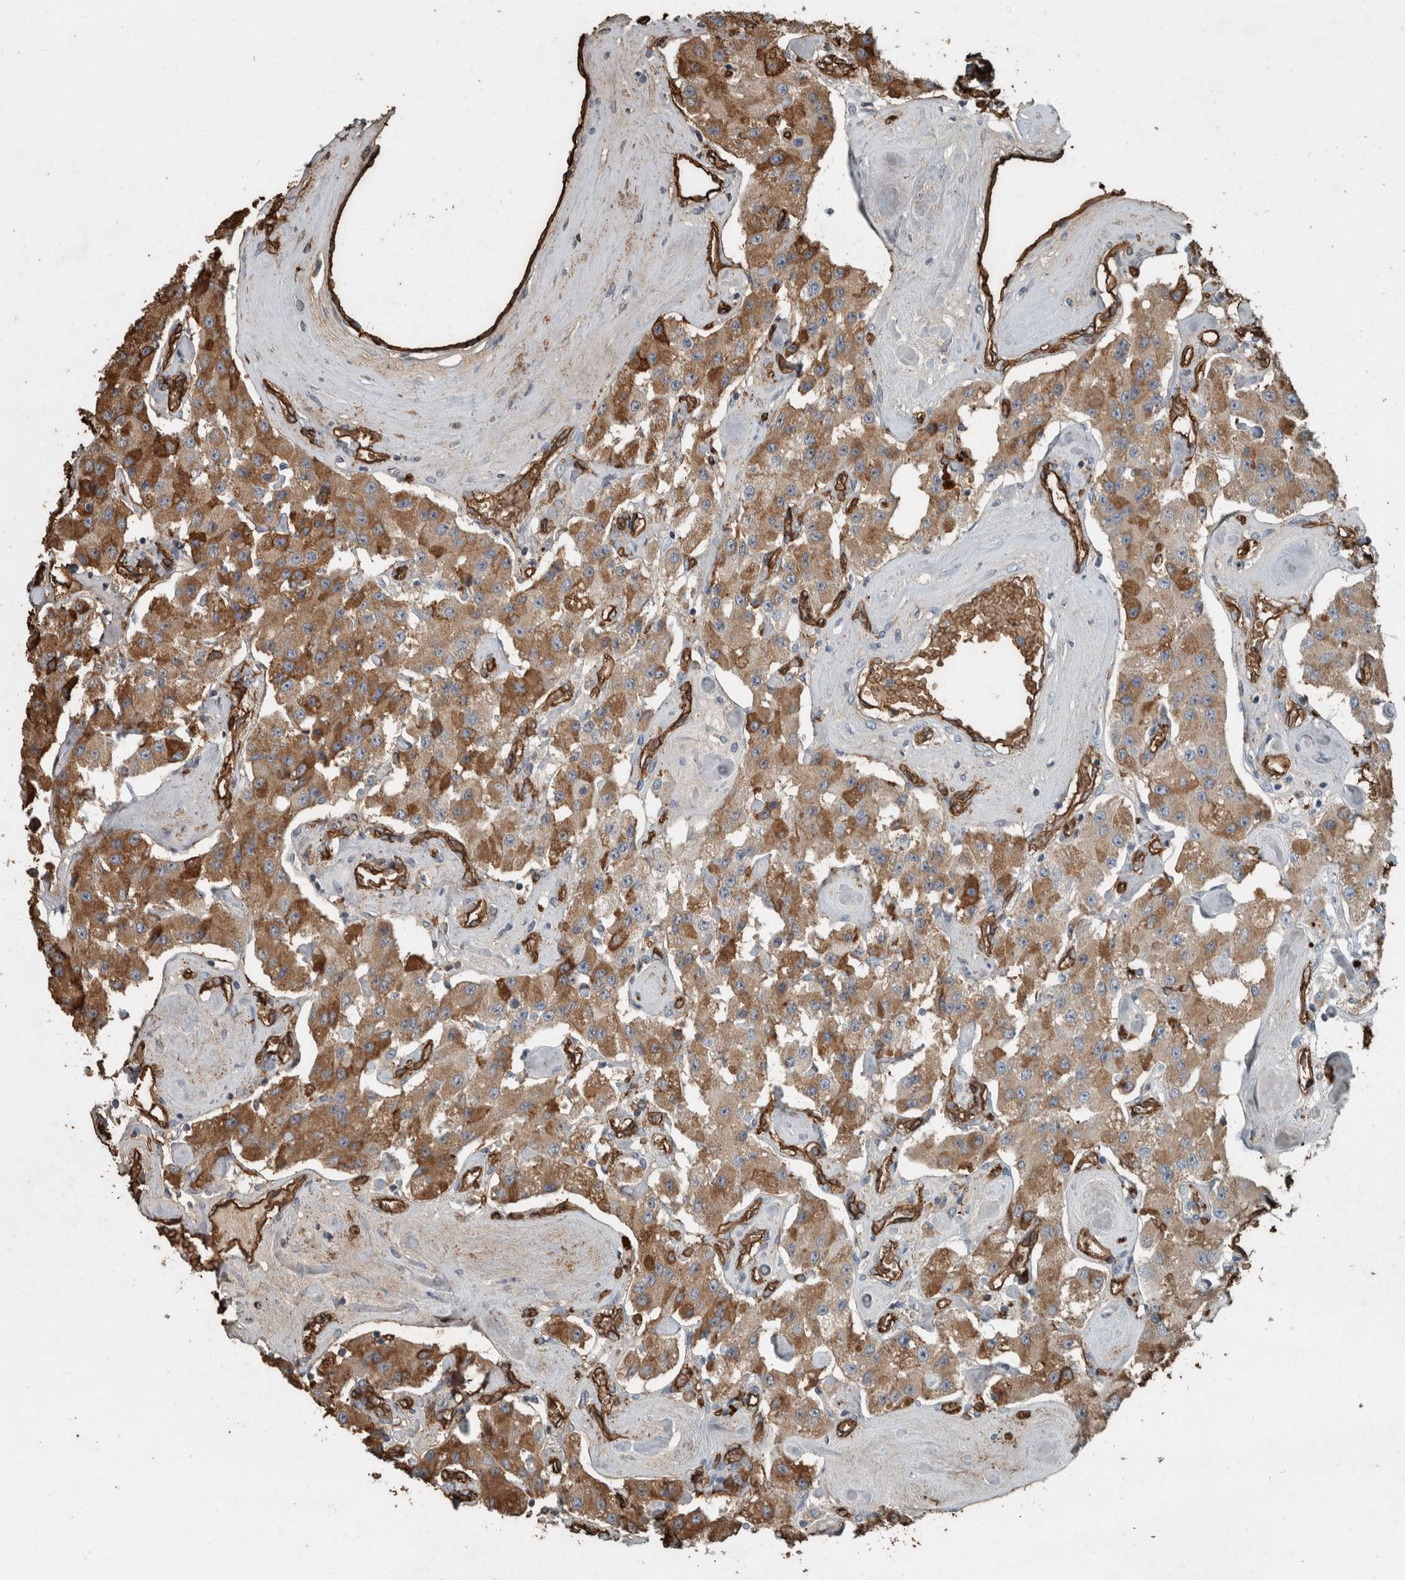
{"staining": {"intensity": "moderate", "quantity": ">75%", "location": "cytoplasmic/membranous"}, "tissue": "carcinoid", "cell_type": "Tumor cells", "image_type": "cancer", "snomed": [{"axis": "morphology", "description": "Carcinoid, malignant, NOS"}, {"axis": "topography", "description": "Pancreas"}], "caption": "Protein expression by immunohistochemistry (IHC) displays moderate cytoplasmic/membranous expression in approximately >75% of tumor cells in carcinoid.", "gene": "LBP", "patient": {"sex": "male", "age": 41}}